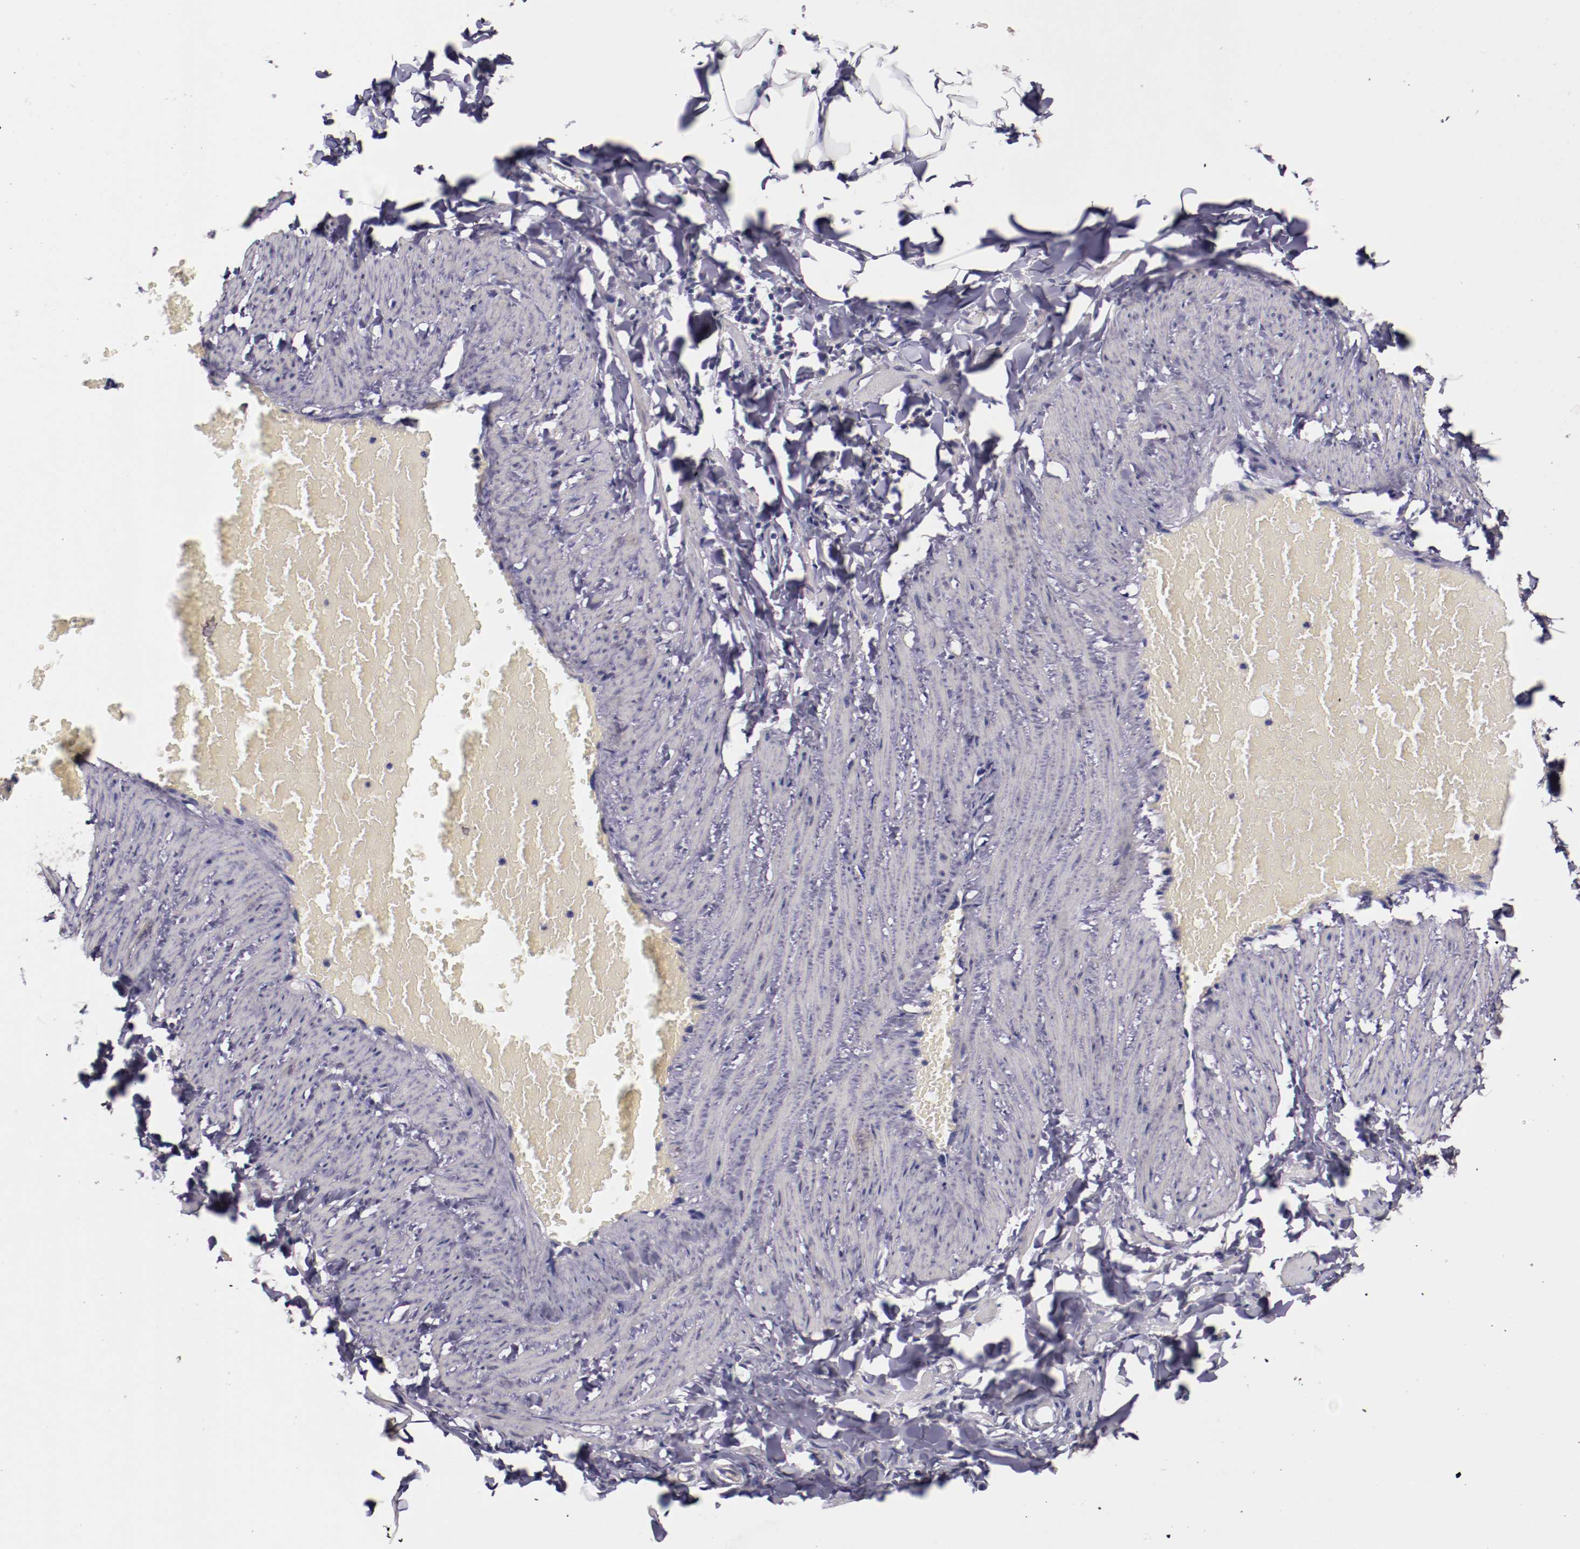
{"staining": {"intensity": "weak", "quantity": "25%-75%", "location": "cytoplasmic/membranous"}, "tissue": "adipose tissue", "cell_type": "Adipocytes", "image_type": "normal", "snomed": [{"axis": "morphology", "description": "Normal tissue, NOS"}, {"axis": "topography", "description": "Vascular tissue"}], "caption": "An image showing weak cytoplasmic/membranous staining in about 25%-75% of adipocytes in normal adipose tissue, as visualized by brown immunohistochemical staining.", "gene": "FTSJ1", "patient": {"sex": "male", "age": 41}}